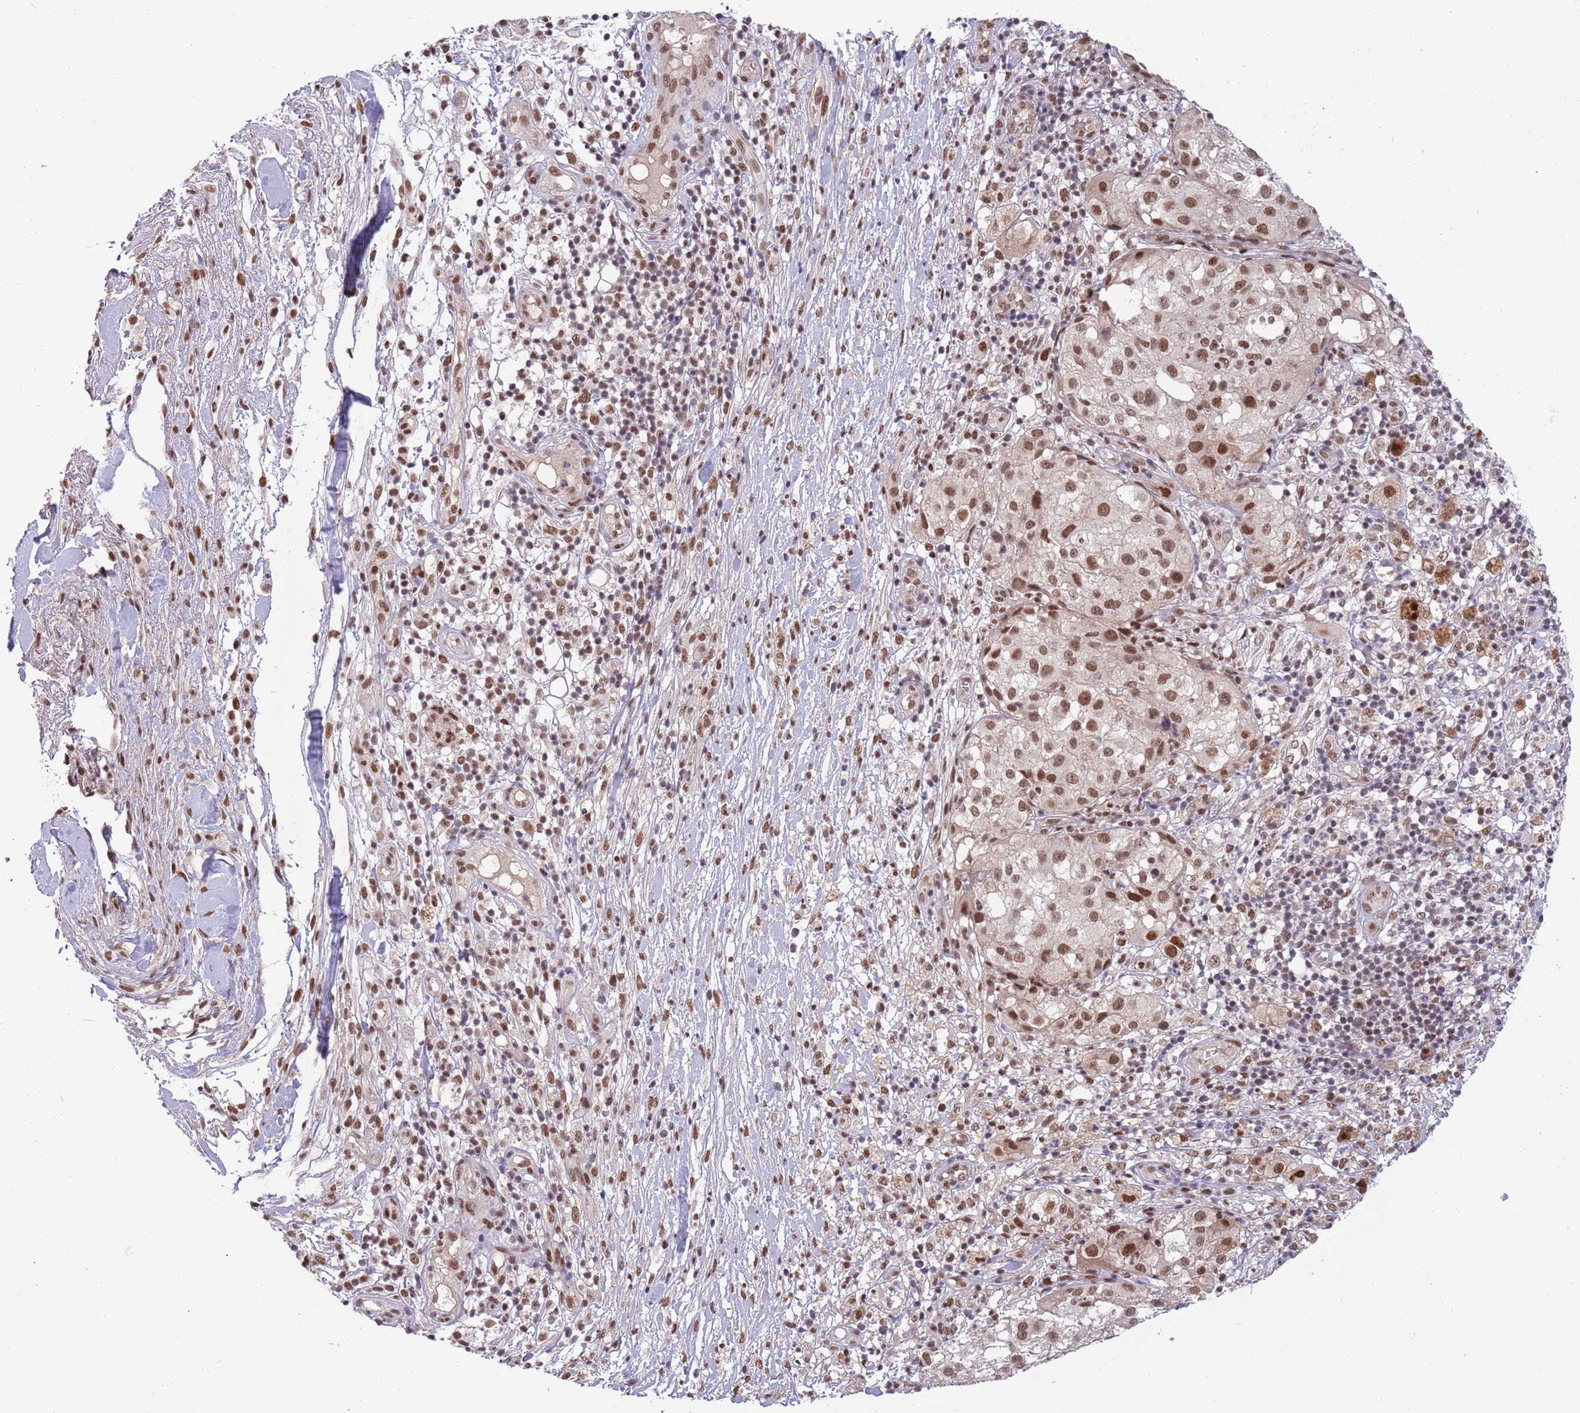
{"staining": {"intensity": "strong", "quantity": "<25%", "location": "nuclear"}, "tissue": "melanoma", "cell_type": "Tumor cells", "image_type": "cancer", "snomed": [{"axis": "morphology", "description": "Normal morphology"}, {"axis": "morphology", "description": "Malignant melanoma, NOS"}, {"axis": "topography", "description": "Skin"}], "caption": "Brown immunohistochemical staining in malignant melanoma displays strong nuclear positivity in about <25% of tumor cells.", "gene": "ZBTB7A", "patient": {"sex": "female", "age": 72}}